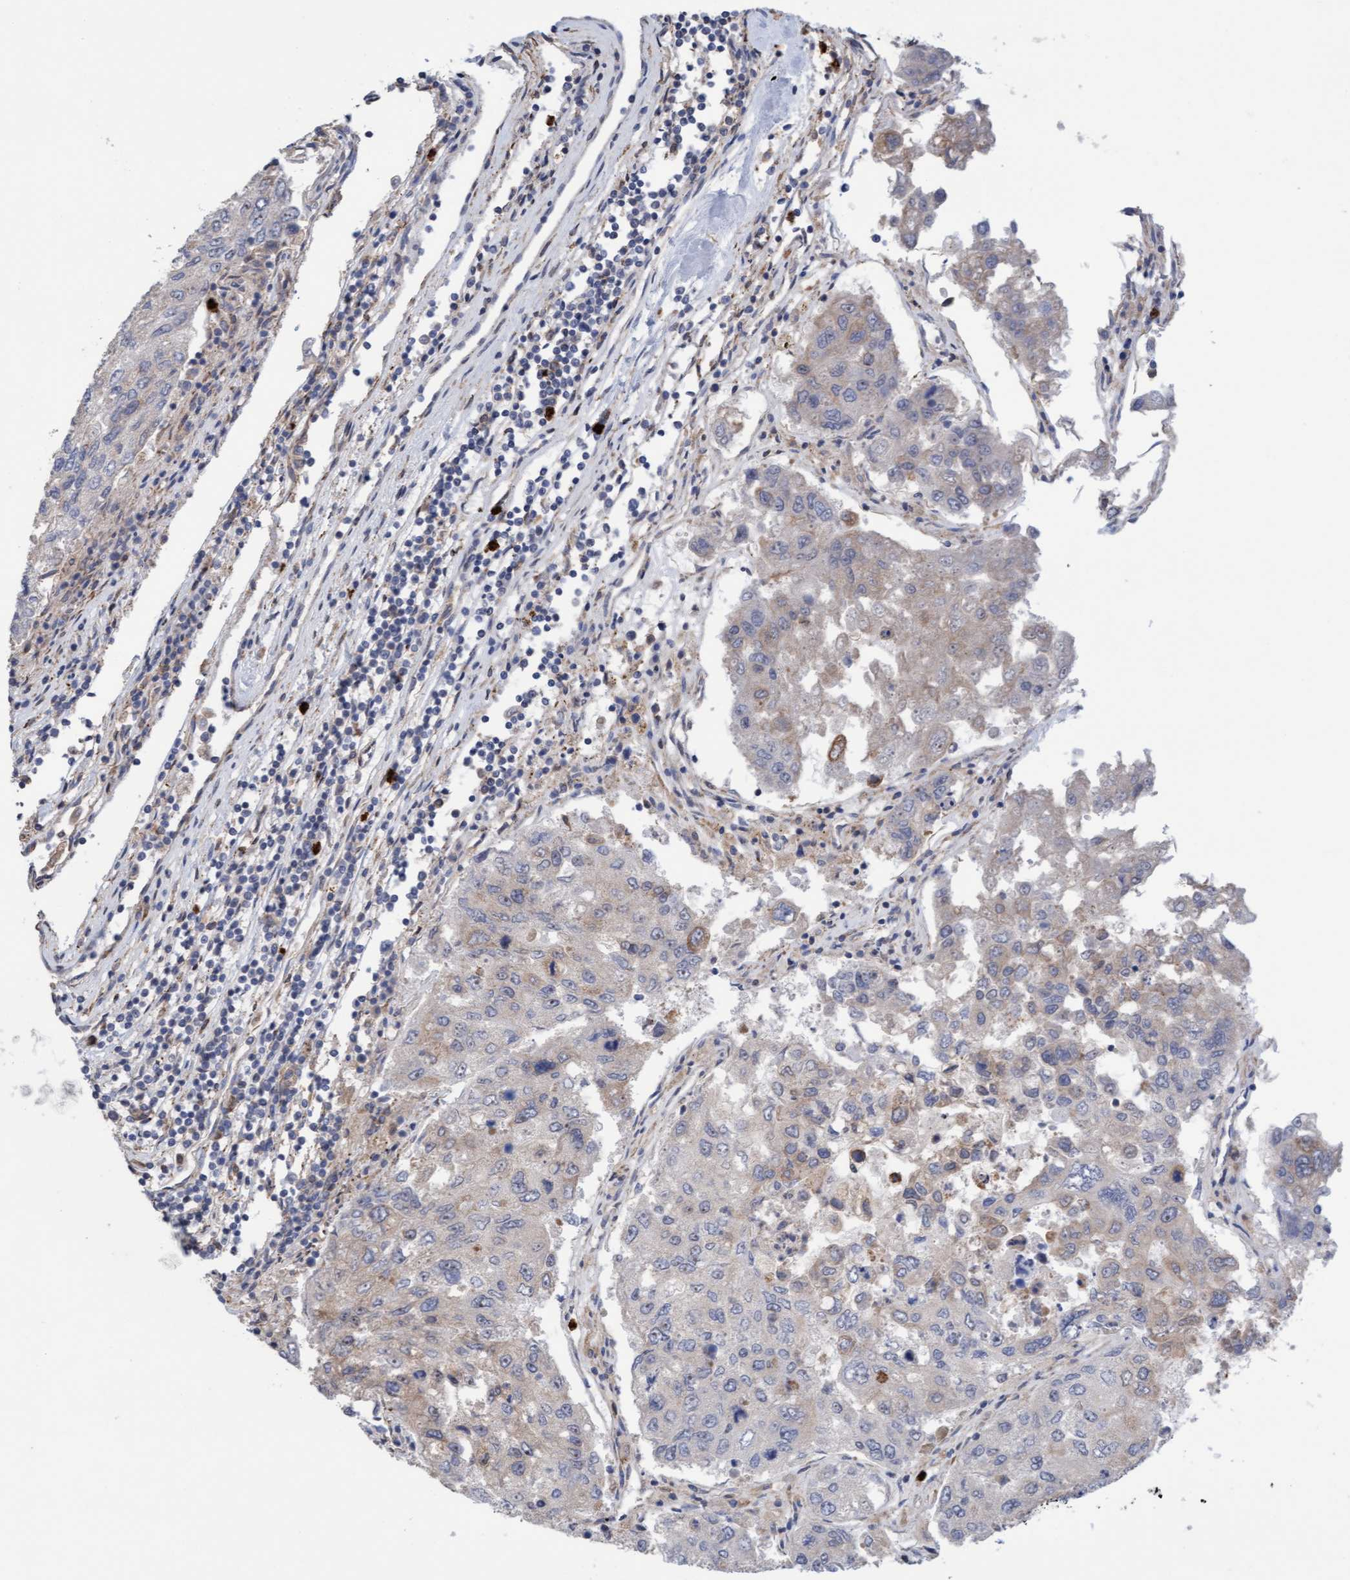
{"staining": {"intensity": "weak", "quantity": "<25%", "location": "cytoplasmic/membranous"}, "tissue": "urothelial cancer", "cell_type": "Tumor cells", "image_type": "cancer", "snomed": [{"axis": "morphology", "description": "Urothelial carcinoma, High grade"}, {"axis": "topography", "description": "Lymph node"}, {"axis": "topography", "description": "Urinary bladder"}], "caption": "High power microscopy photomicrograph of an immunohistochemistry histopathology image of urothelial carcinoma (high-grade), revealing no significant positivity in tumor cells.", "gene": "MMP8", "patient": {"sex": "male", "age": 51}}